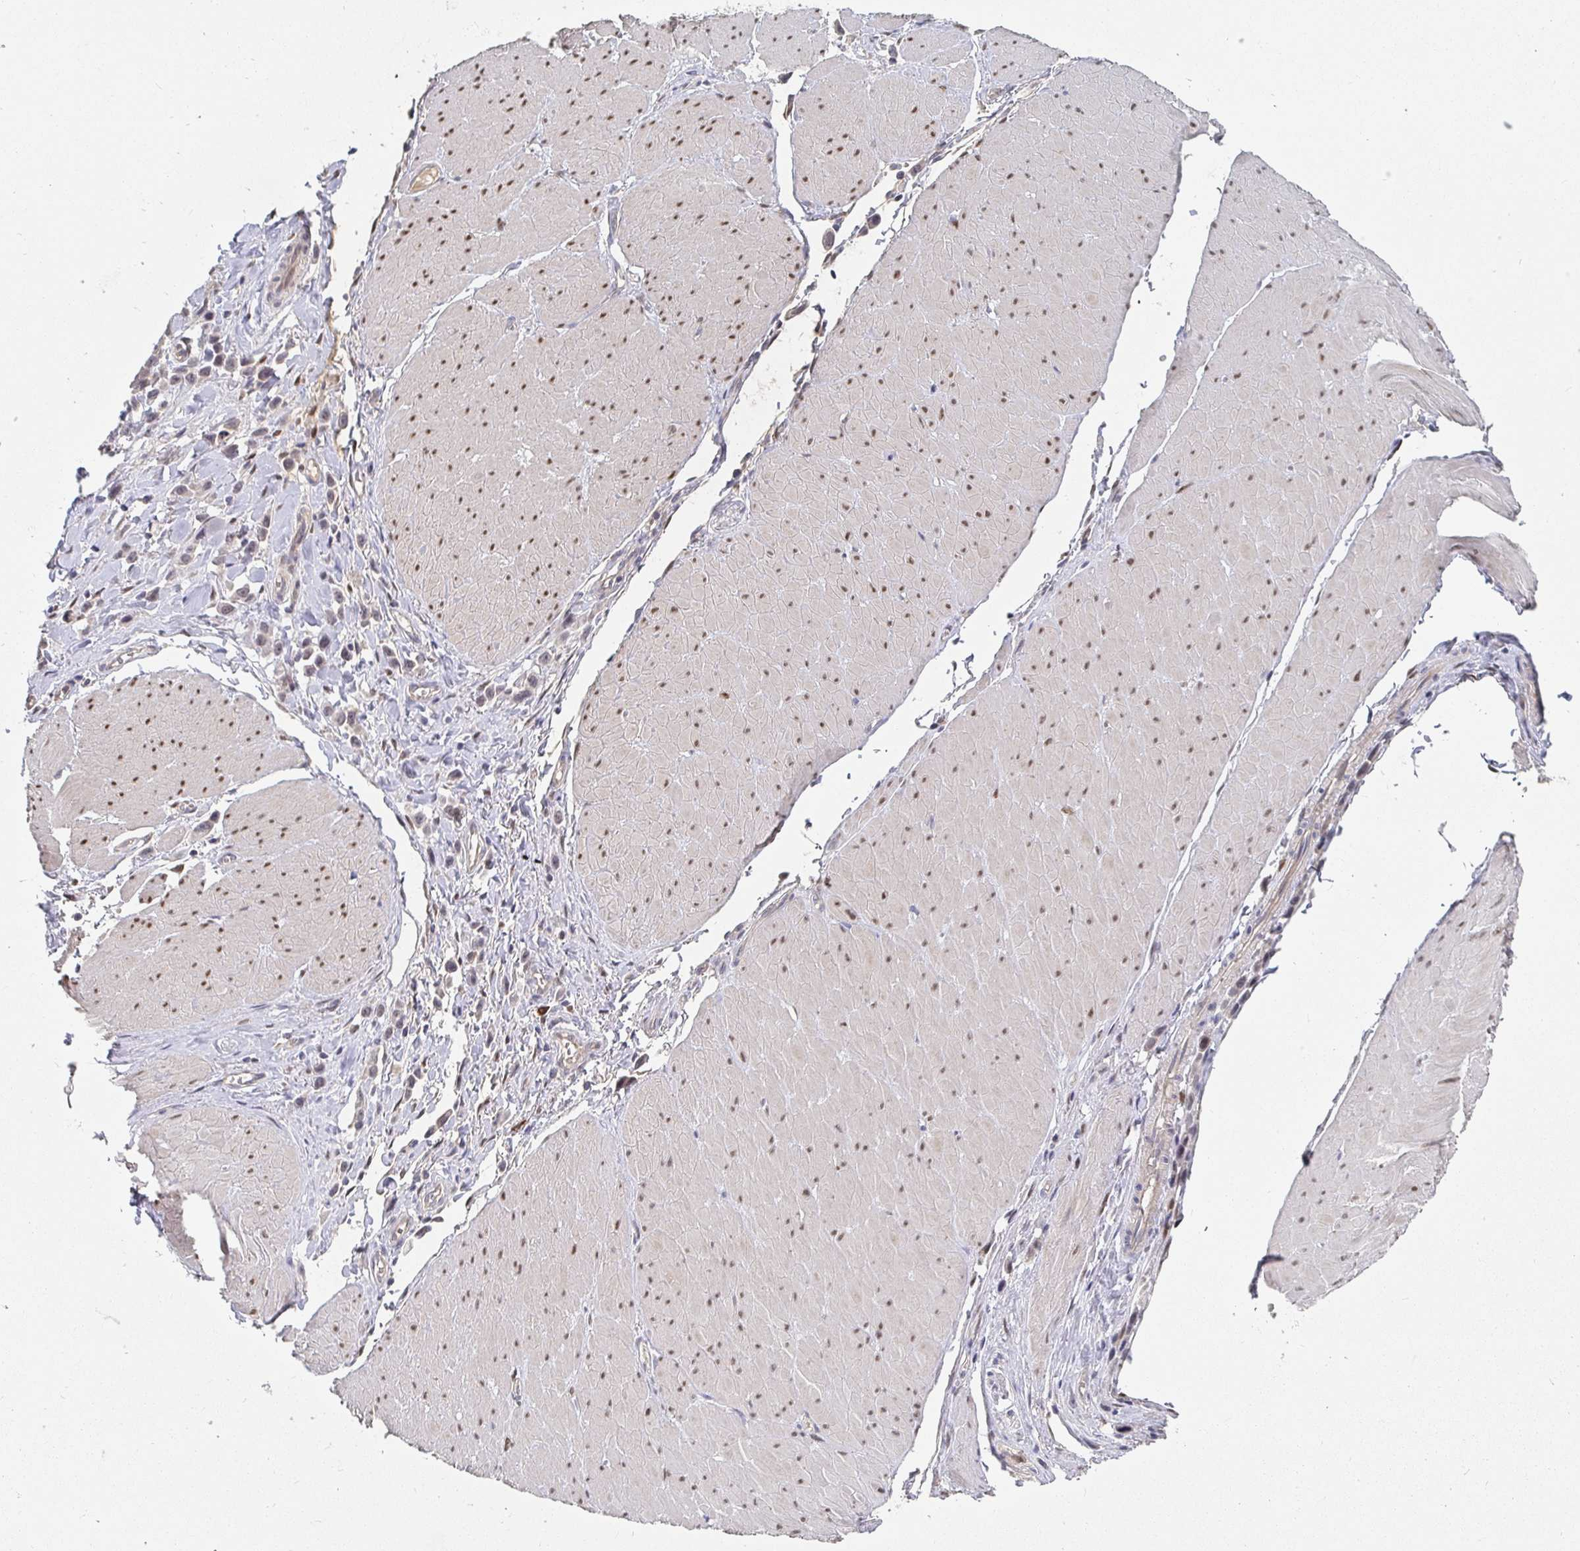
{"staining": {"intensity": "weak", "quantity": "25%-75%", "location": "nuclear"}, "tissue": "stomach cancer", "cell_type": "Tumor cells", "image_type": "cancer", "snomed": [{"axis": "morphology", "description": "Adenocarcinoma, NOS"}, {"axis": "topography", "description": "Stomach"}], "caption": "This image displays stomach cancer (adenocarcinoma) stained with IHC to label a protein in brown. The nuclear of tumor cells show weak positivity for the protein. Nuclei are counter-stained blue.", "gene": "MEIS1", "patient": {"sex": "male", "age": 47}}